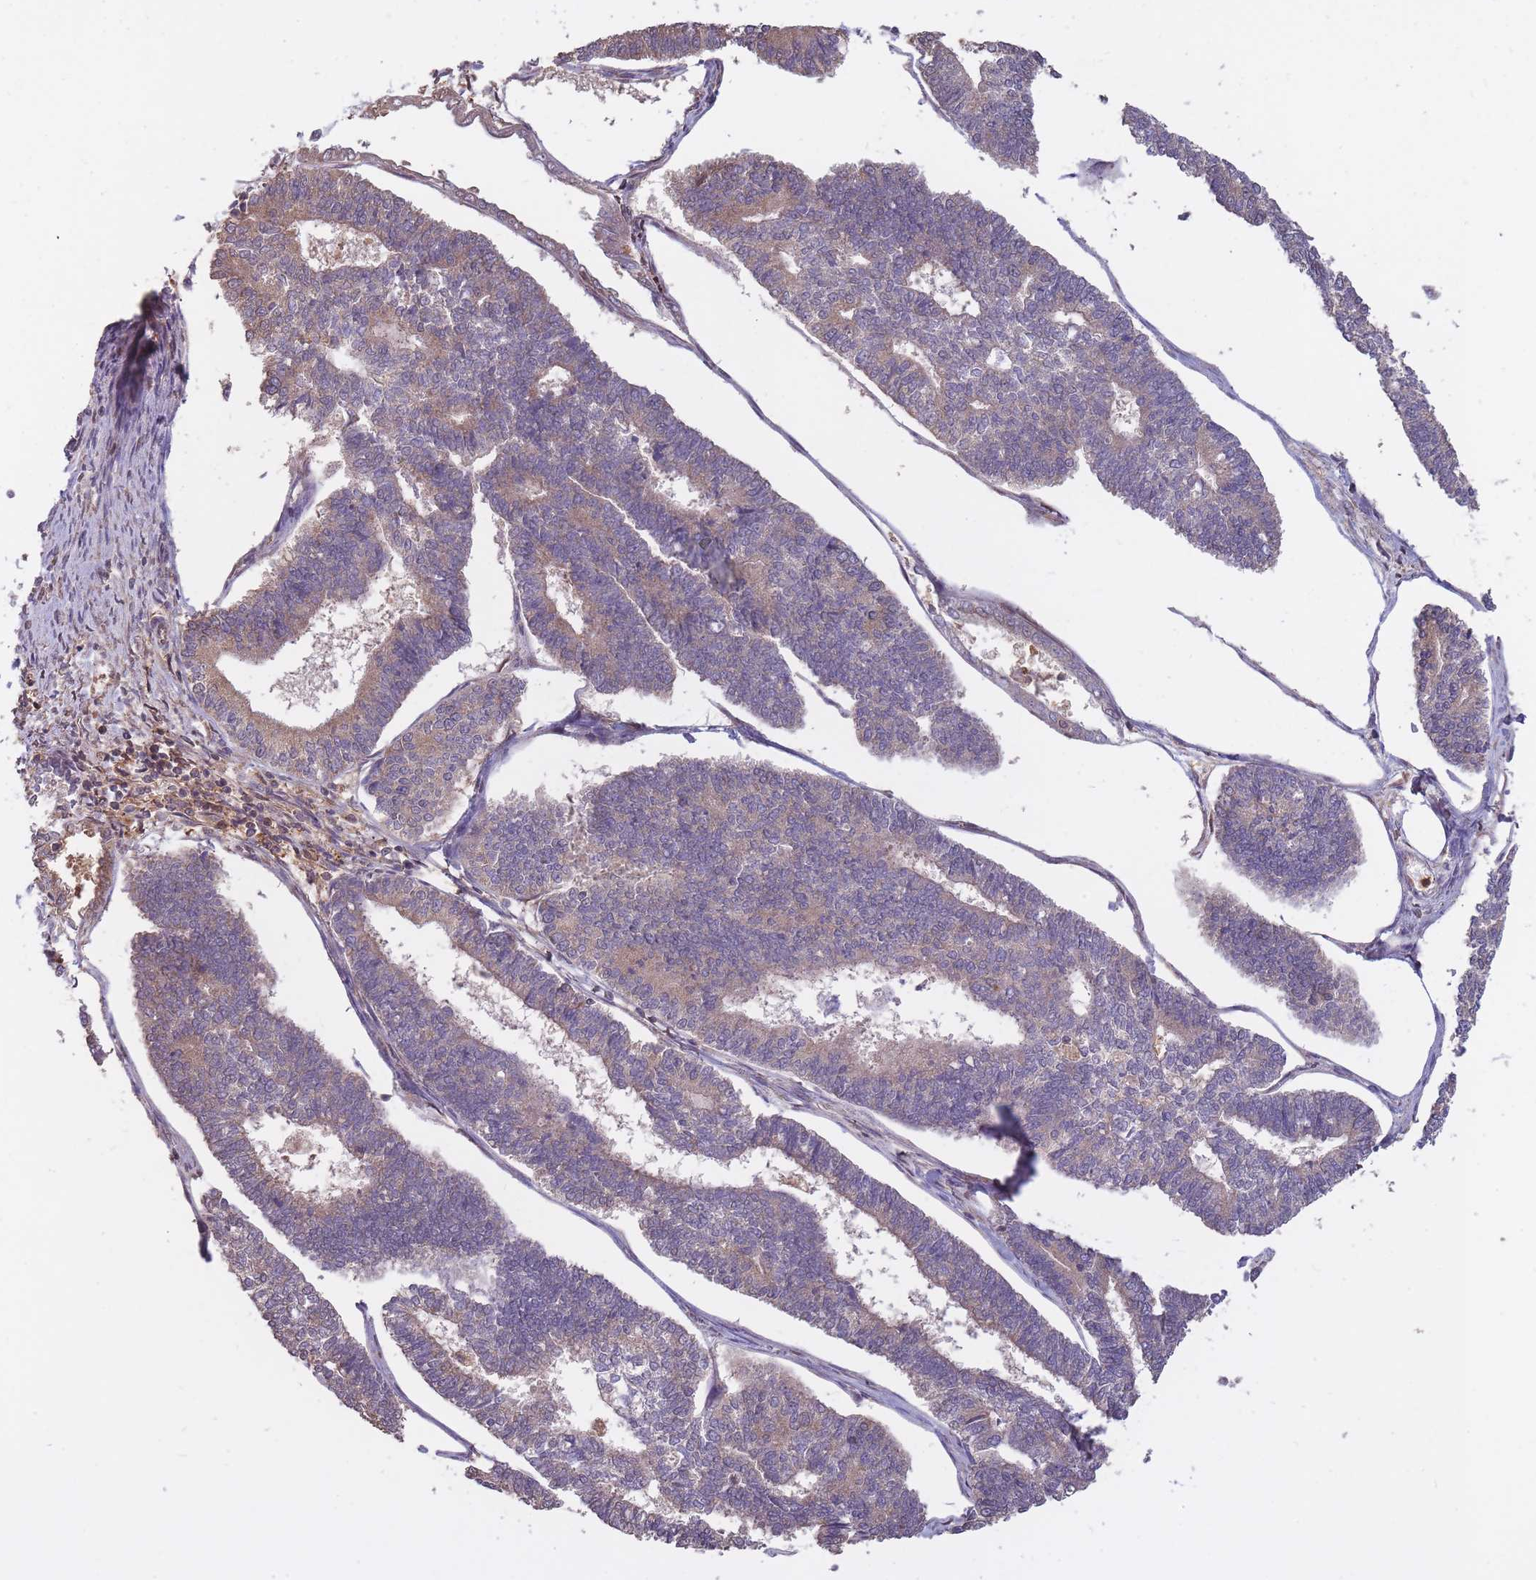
{"staining": {"intensity": "weak", "quantity": "25%-75%", "location": "cytoplasmic/membranous"}, "tissue": "endometrial cancer", "cell_type": "Tumor cells", "image_type": "cancer", "snomed": [{"axis": "morphology", "description": "Adenocarcinoma, NOS"}, {"axis": "topography", "description": "Endometrium"}], "caption": "This micrograph reveals IHC staining of endometrial adenocarcinoma, with low weak cytoplasmic/membranous positivity in approximately 25%-75% of tumor cells.", "gene": "GMIP", "patient": {"sex": "female", "age": 70}}